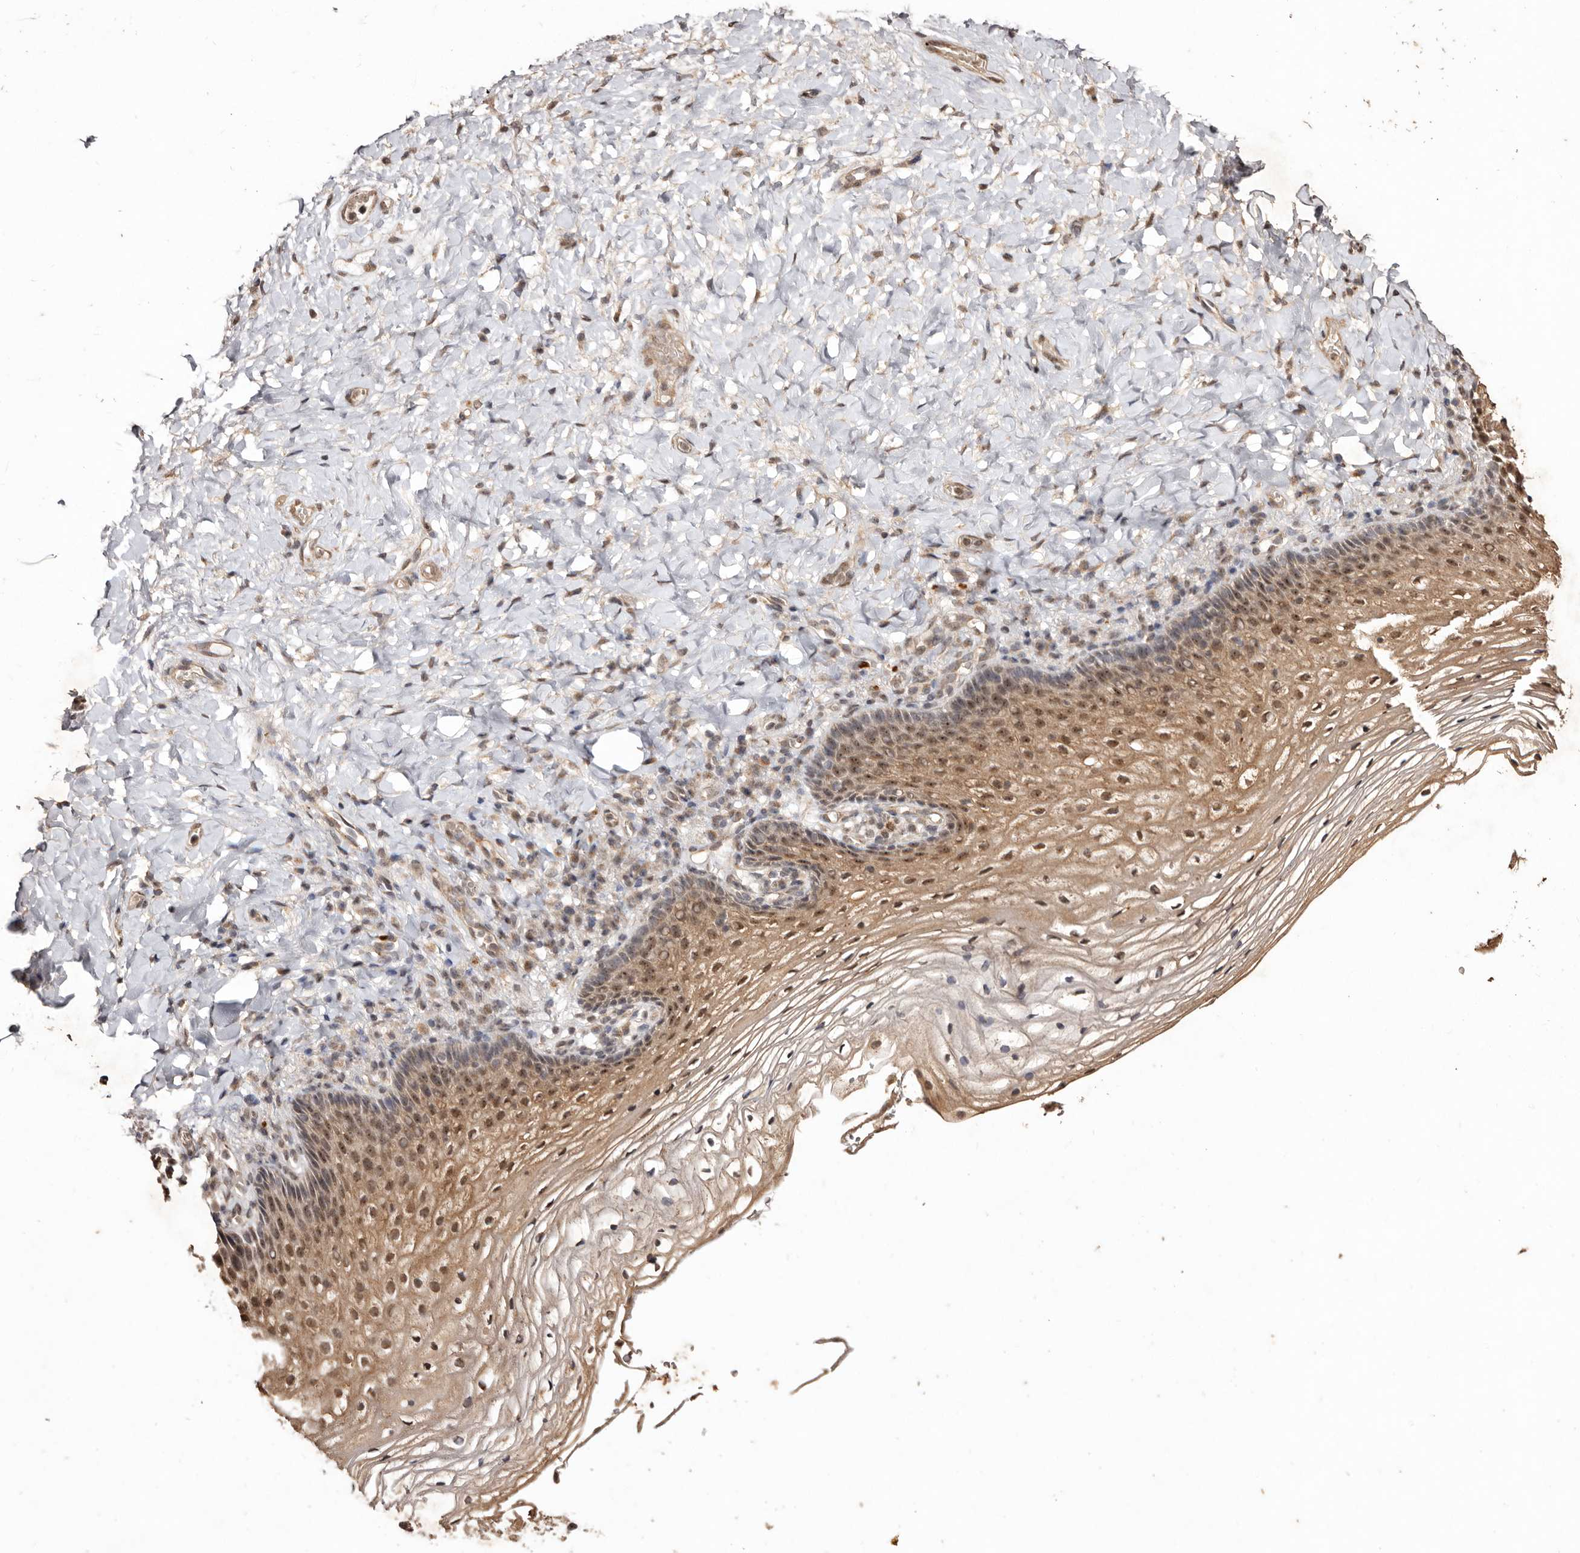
{"staining": {"intensity": "moderate", "quantity": ">75%", "location": "cytoplasmic/membranous,nuclear"}, "tissue": "vagina", "cell_type": "Squamous epithelial cells", "image_type": "normal", "snomed": [{"axis": "morphology", "description": "Normal tissue, NOS"}, {"axis": "topography", "description": "Vagina"}], "caption": "Vagina stained for a protein exhibits moderate cytoplasmic/membranous,nuclear positivity in squamous epithelial cells. (IHC, brightfield microscopy, high magnification).", "gene": "NOTCH1", "patient": {"sex": "female", "age": 60}}